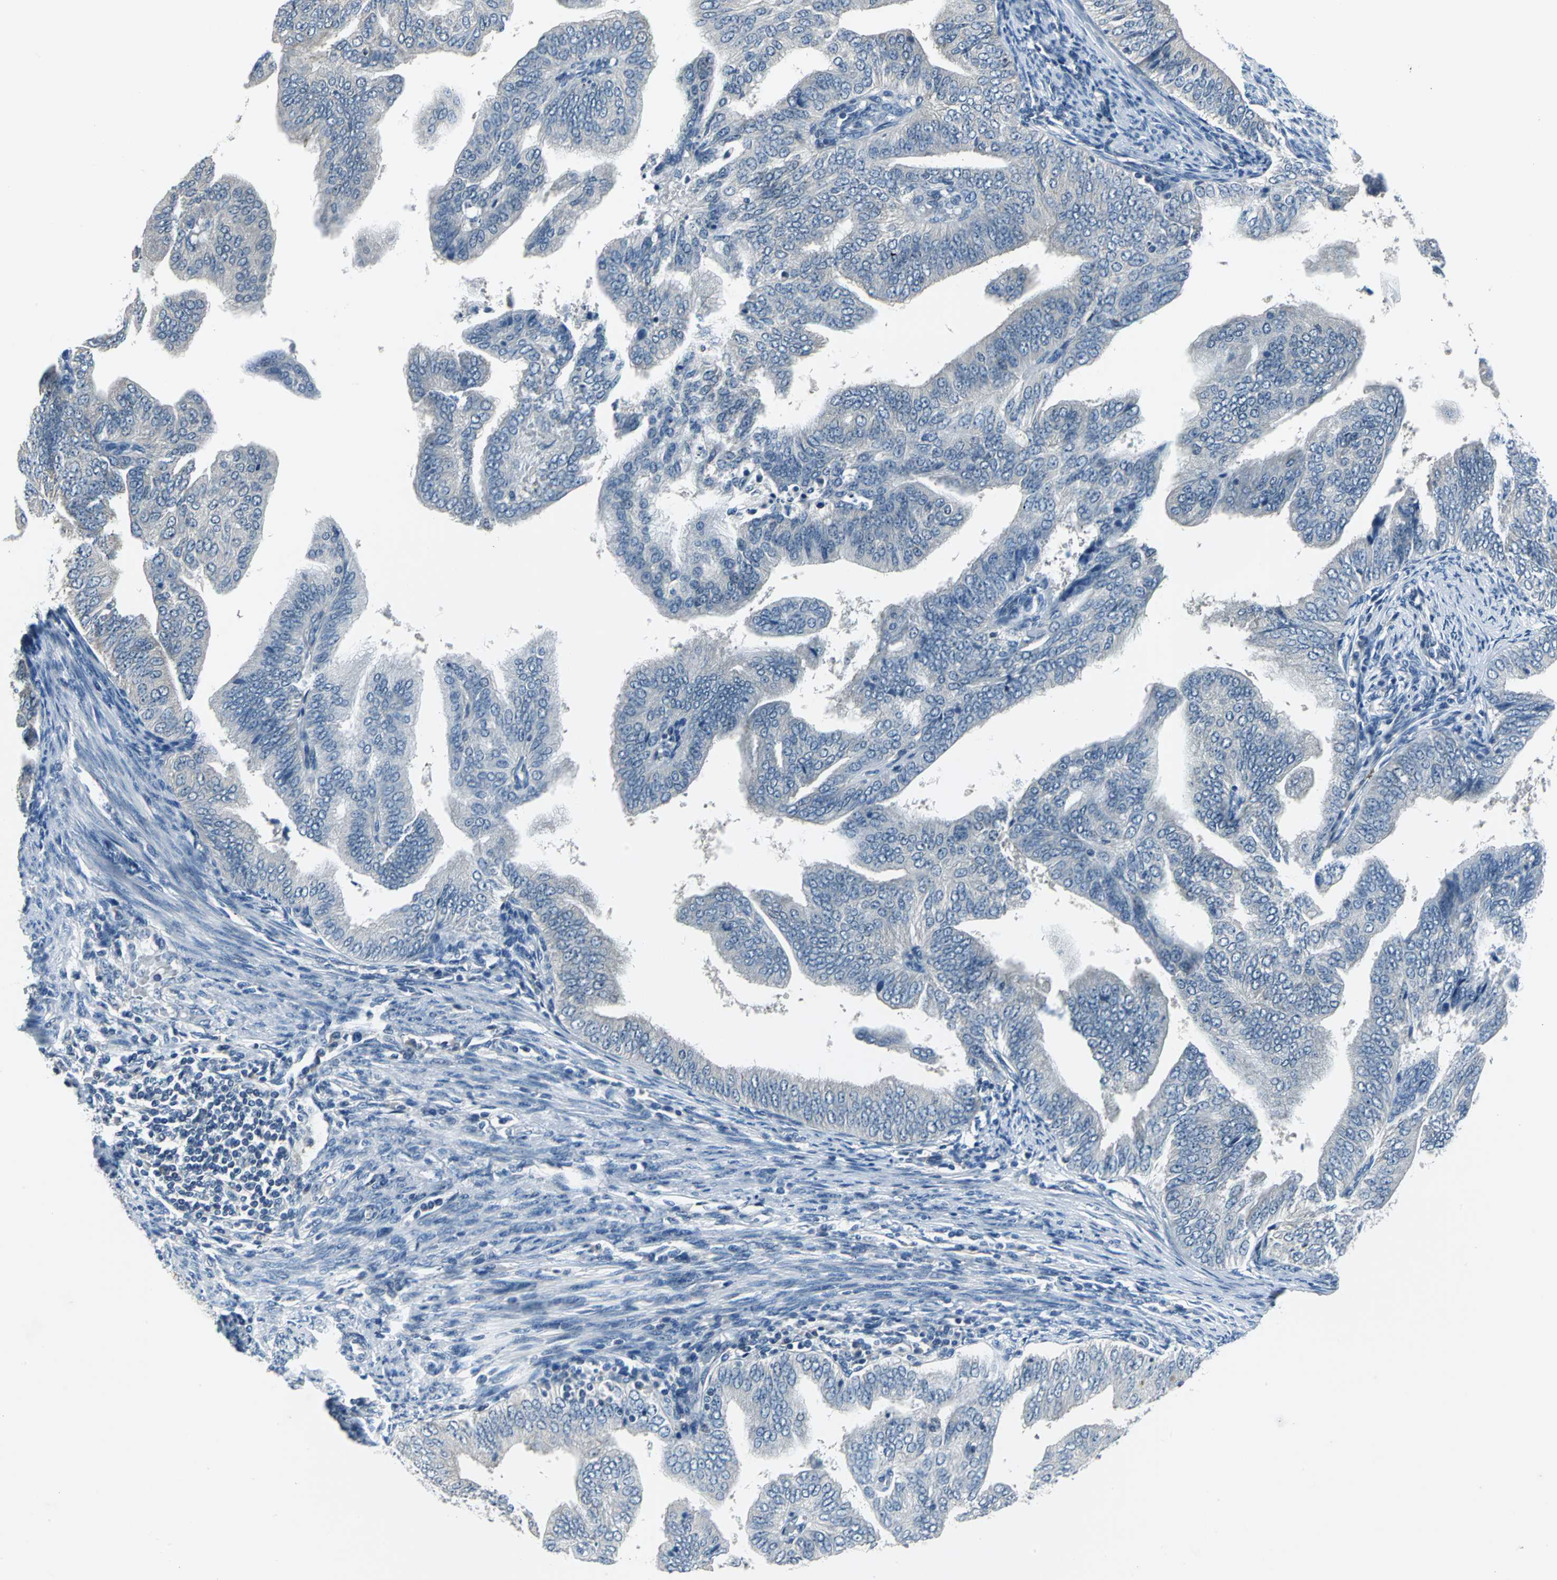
{"staining": {"intensity": "weak", "quantity": "25%-75%", "location": "cytoplasmic/membranous"}, "tissue": "endometrial cancer", "cell_type": "Tumor cells", "image_type": "cancer", "snomed": [{"axis": "morphology", "description": "Adenocarcinoma, NOS"}, {"axis": "topography", "description": "Endometrium"}], "caption": "Immunohistochemical staining of adenocarcinoma (endometrial) displays weak cytoplasmic/membranous protein positivity in about 25%-75% of tumor cells.", "gene": "ZNF415", "patient": {"sex": "female", "age": 58}}